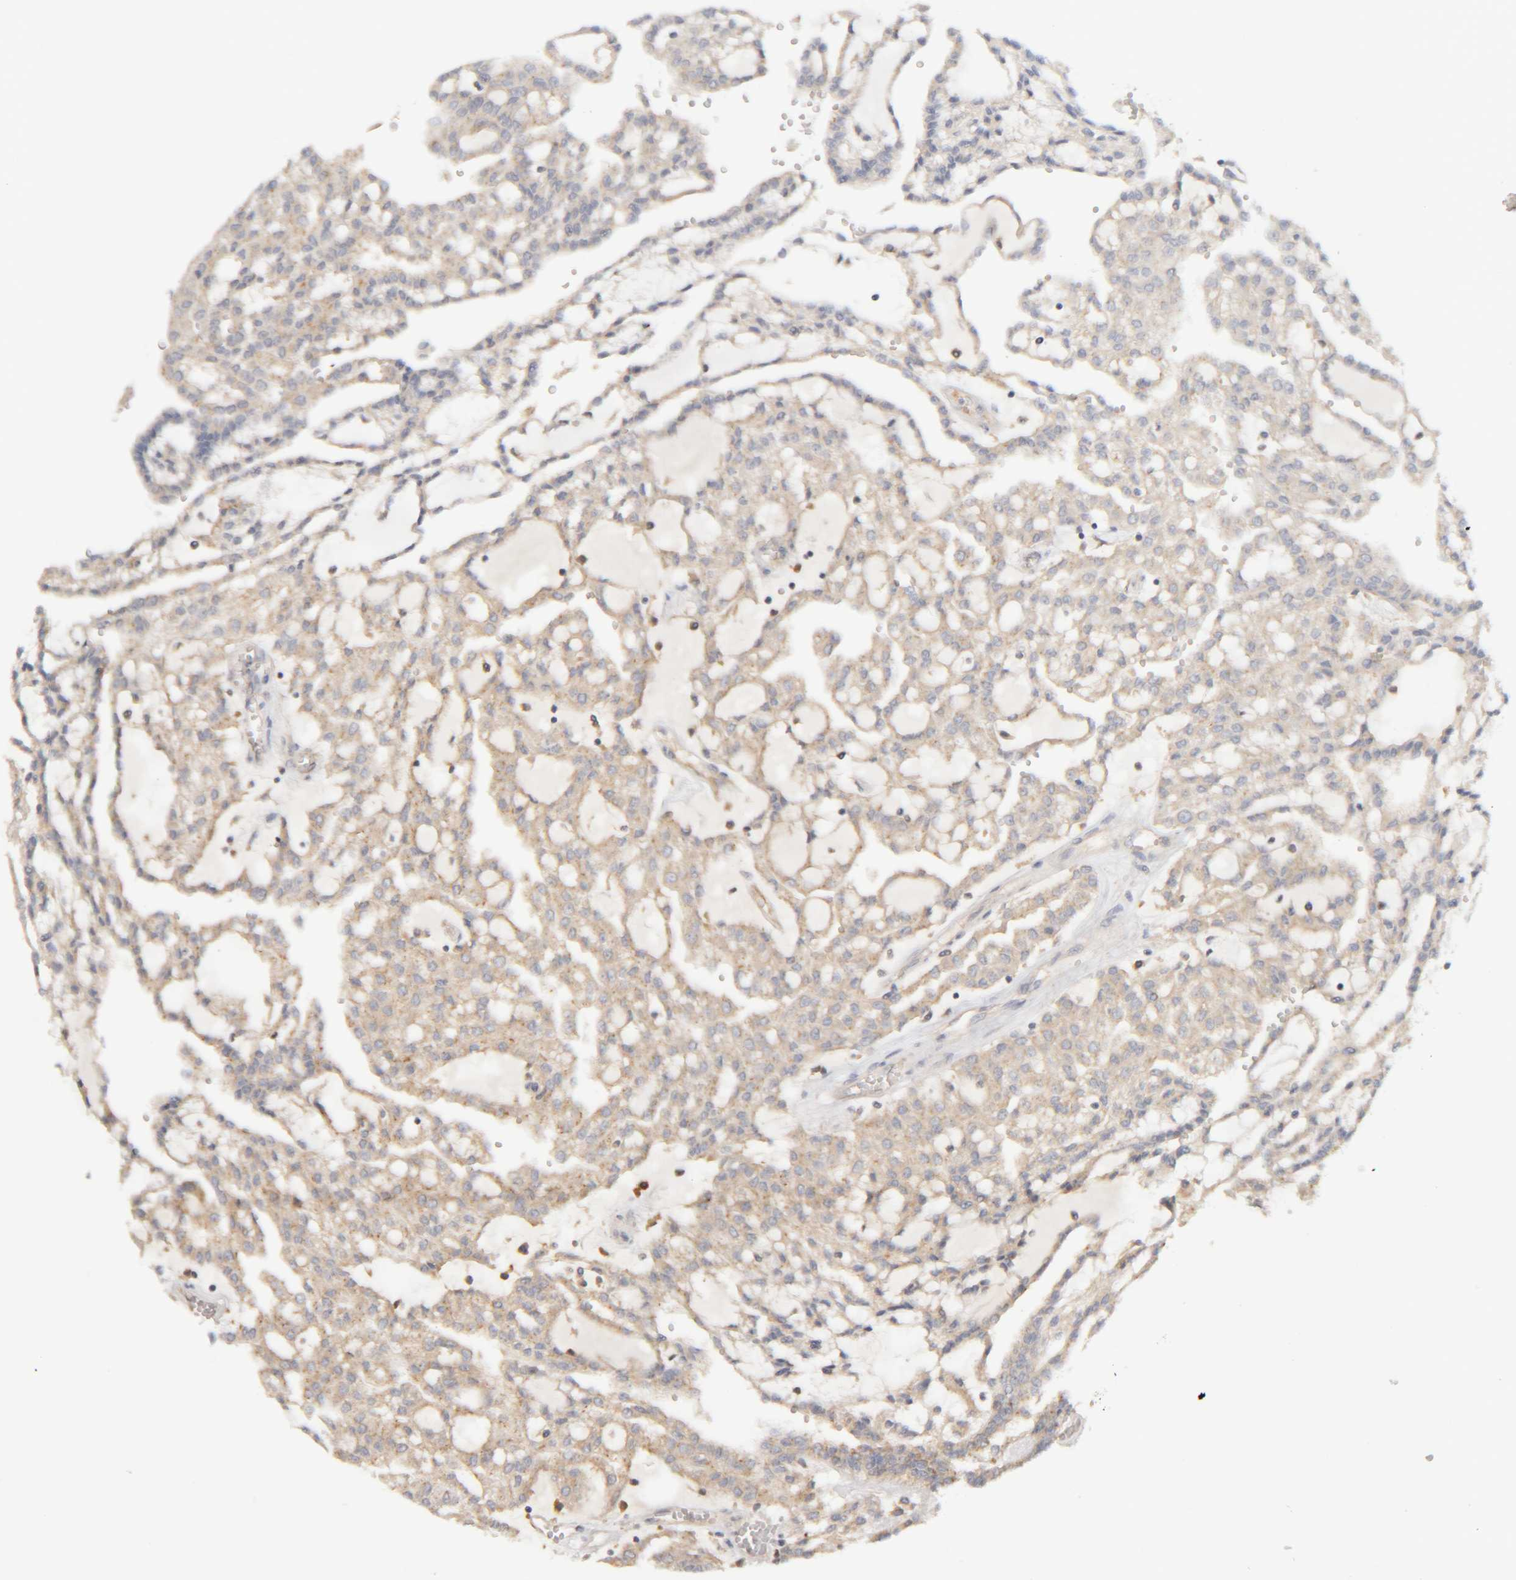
{"staining": {"intensity": "weak", "quantity": "25%-75%", "location": "cytoplasmic/membranous"}, "tissue": "renal cancer", "cell_type": "Tumor cells", "image_type": "cancer", "snomed": [{"axis": "morphology", "description": "Adenocarcinoma, NOS"}, {"axis": "topography", "description": "Kidney"}], "caption": "This photomicrograph demonstrates renal cancer stained with immunohistochemistry to label a protein in brown. The cytoplasmic/membranous of tumor cells show weak positivity for the protein. Nuclei are counter-stained blue.", "gene": "TMEM192", "patient": {"sex": "male", "age": 63}}